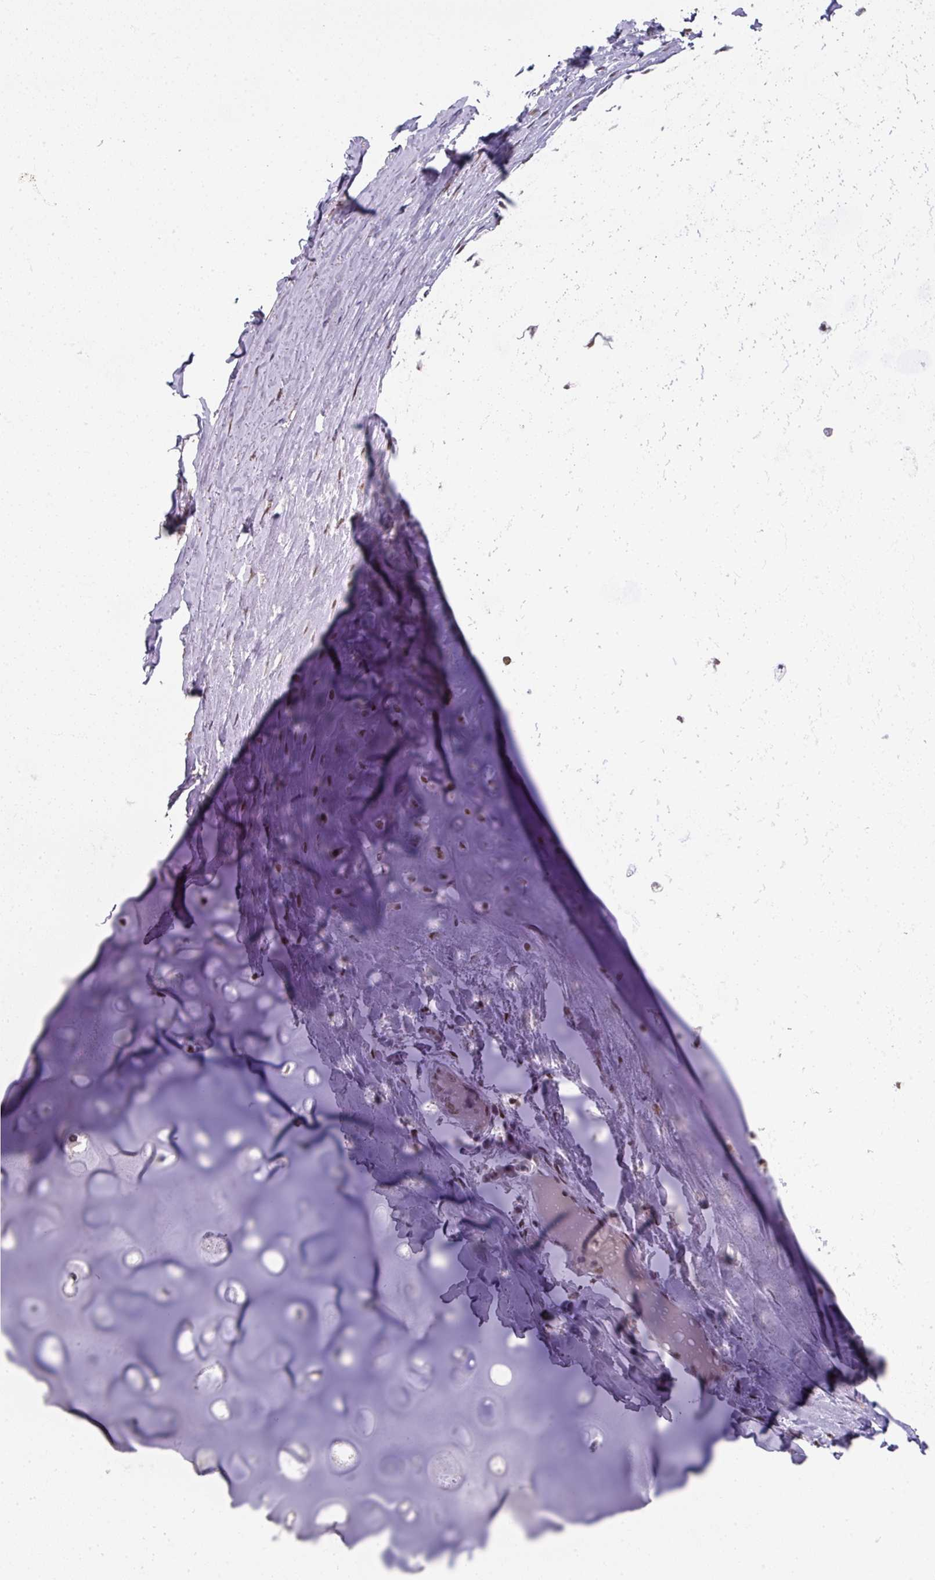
{"staining": {"intensity": "moderate", "quantity": "25%-75%", "location": "nuclear"}, "tissue": "soft tissue", "cell_type": "Chondrocytes", "image_type": "normal", "snomed": [{"axis": "morphology", "description": "Normal tissue, NOS"}, {"axis": "topography", "description": "Cartilage tissue"}, {"axis": "topography", "description": "Bronchus"}], "caption": "IHC micrograph of normal soft tissue: soft tissue stained using immunohistochemistry reveals medium levels of moderate protein expression localized specifically in the nuclear of chondrocytes, appearing as a nuclear brown color.", "gene": "ENSG00000283782", "patient": {"sex": "male", "age": 56}}